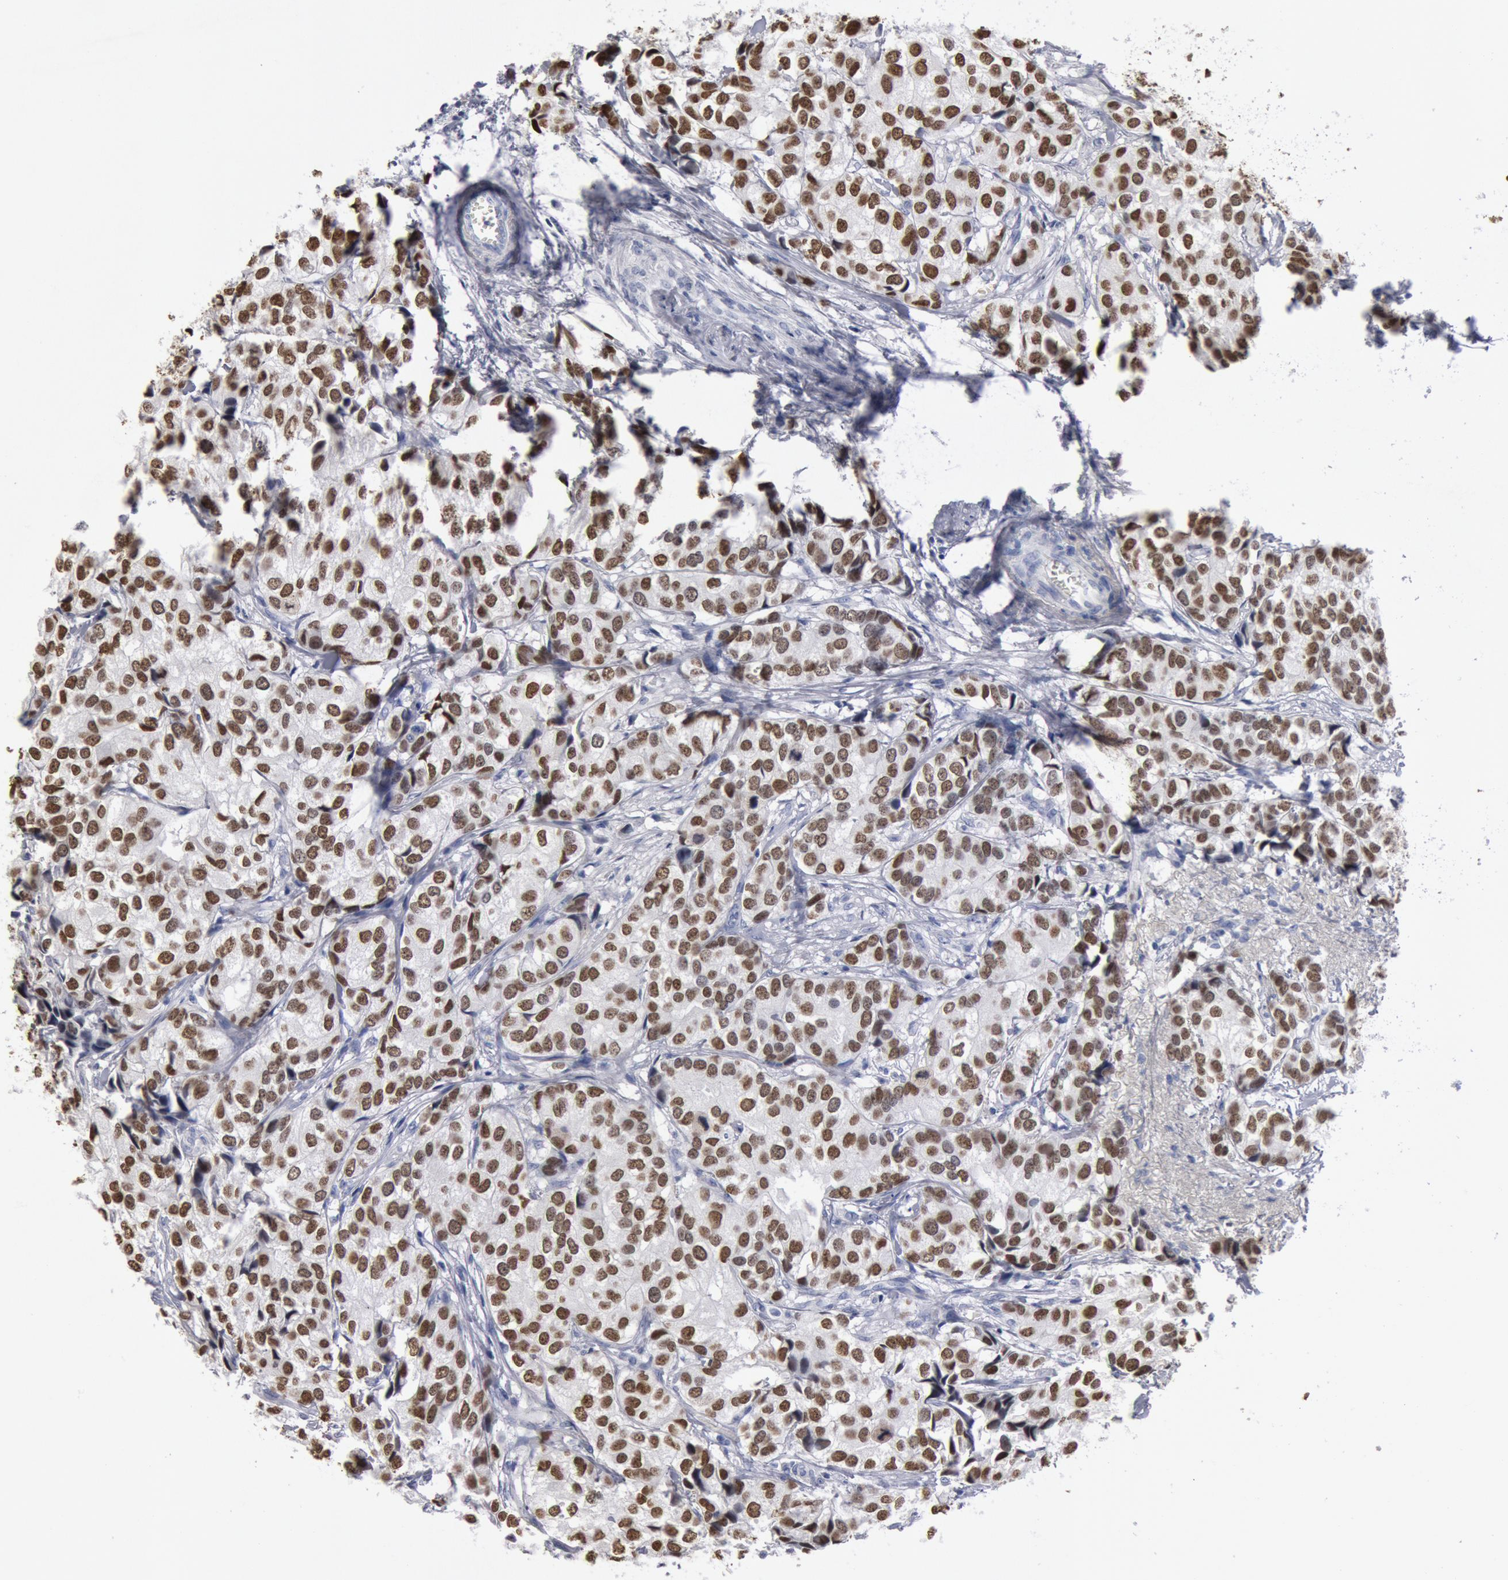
{"staining": {"intensity": "strong", "quantity": ">75%", "location": "nuclear"}, "tissue": "breast cancer", "cell_type": "Tumor cells", "image_type": "cancer", "snomed": [{"axis": "morphology", "description": "Duct carcinoma"}, {"axis": "topography", "description": "Breast"}], "caption": "Protein staining displays strong nuclear staining in about >75% of tumor cells in breast cancer.", "gene": "FOXA2", "patient": {"sex": "female", "age": 68}}